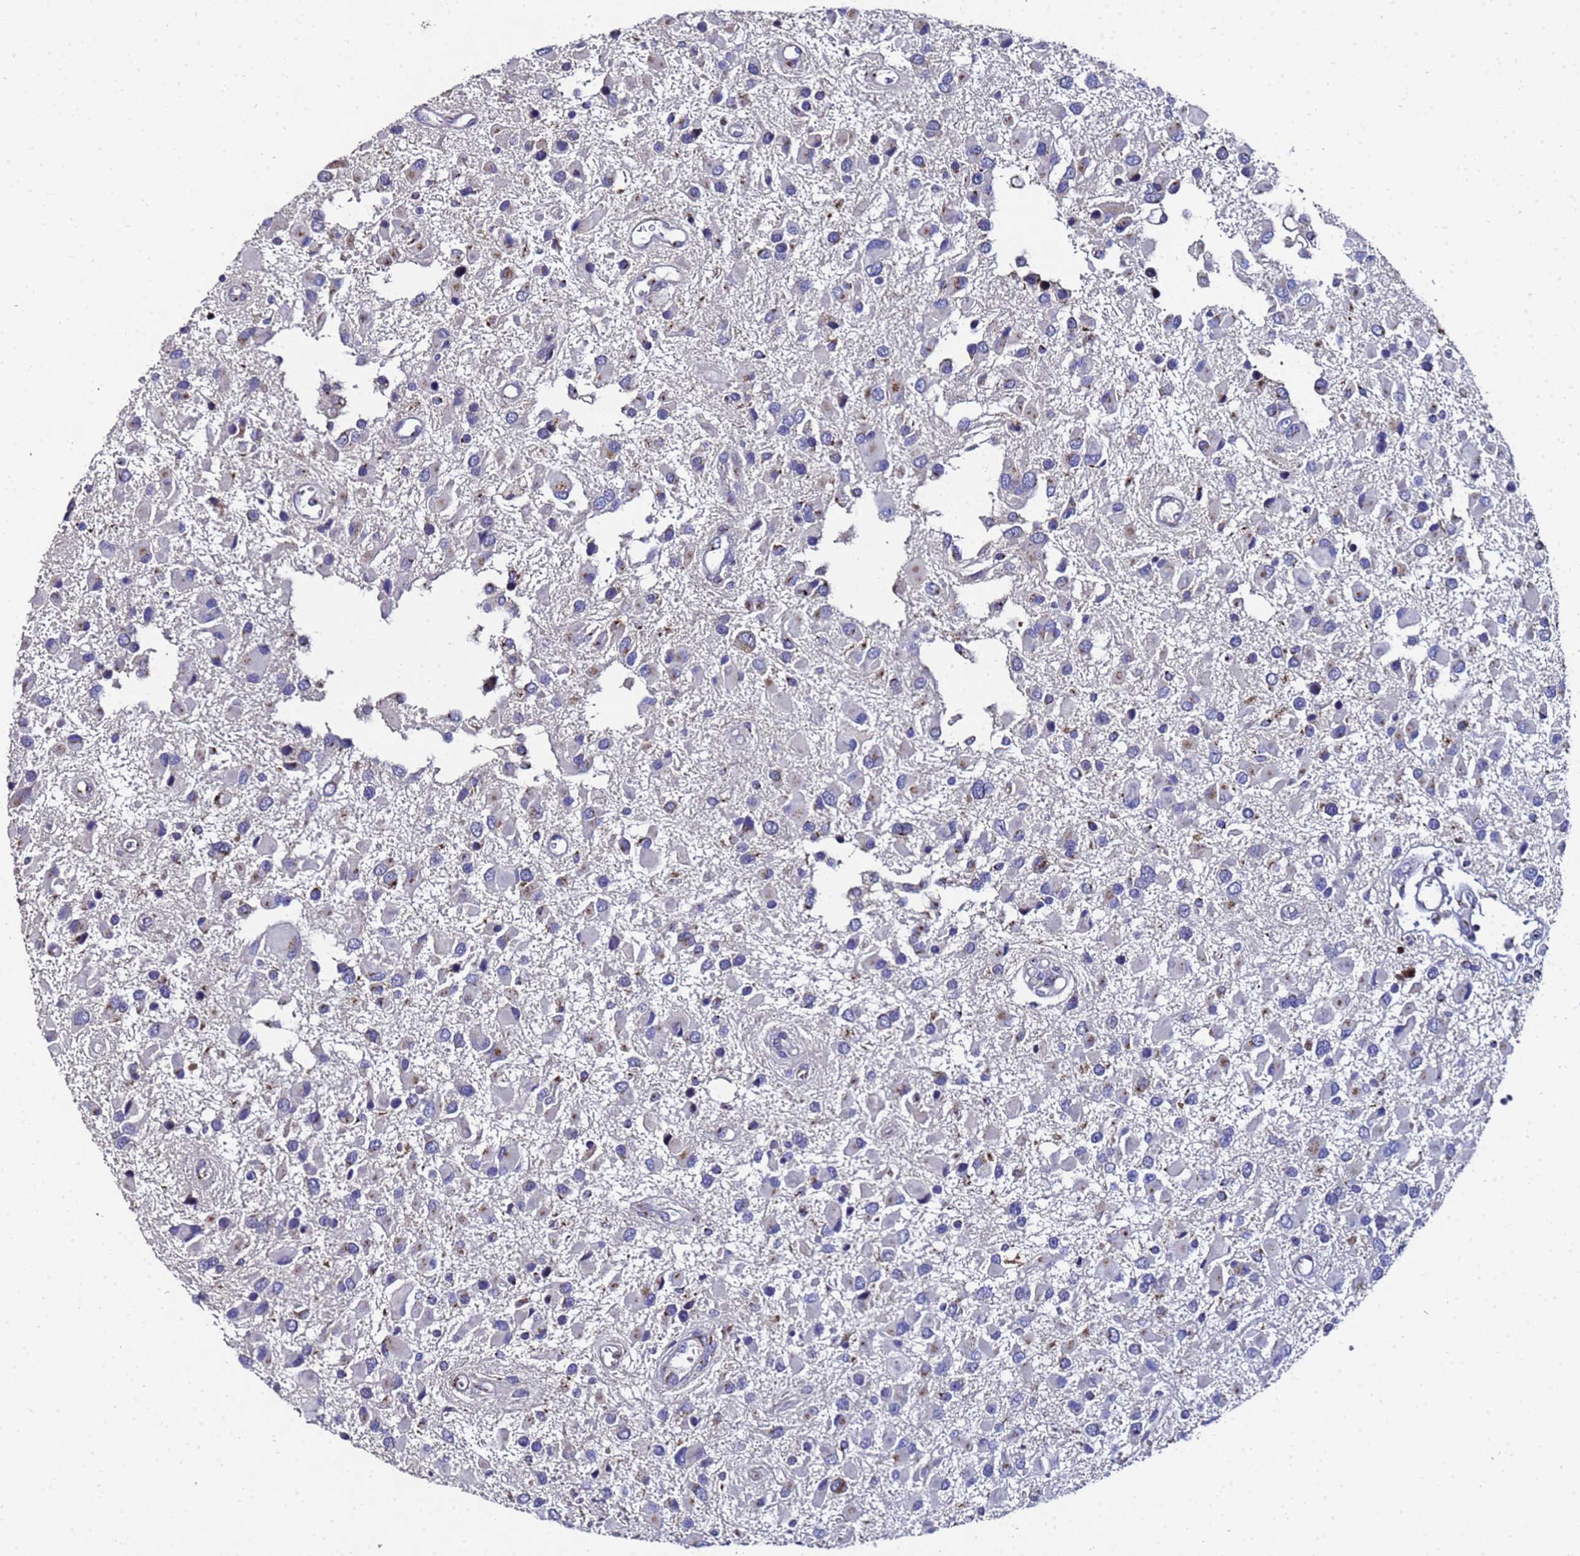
{"staining": {"intensity": "moderate", "quantity": "<25%", "location": "cytoplasmic/membranous"}, "tissue": "glioma", "cell_type": "Tumor cells", "image_type": "cancer", "snomed": [{"axis": "morphology", "description": "Glioma, malignant, High grade"}, {"axis": "topography", "description": "Brain"}], "caption": "The immunohistochemical stain labels moderate cytoplasmic/membranous positivity in tumor cells of malignant glioma (high-grade) tissue.", "gene": "NSUN6", "patient": {"sex": "male", "age": 53}}